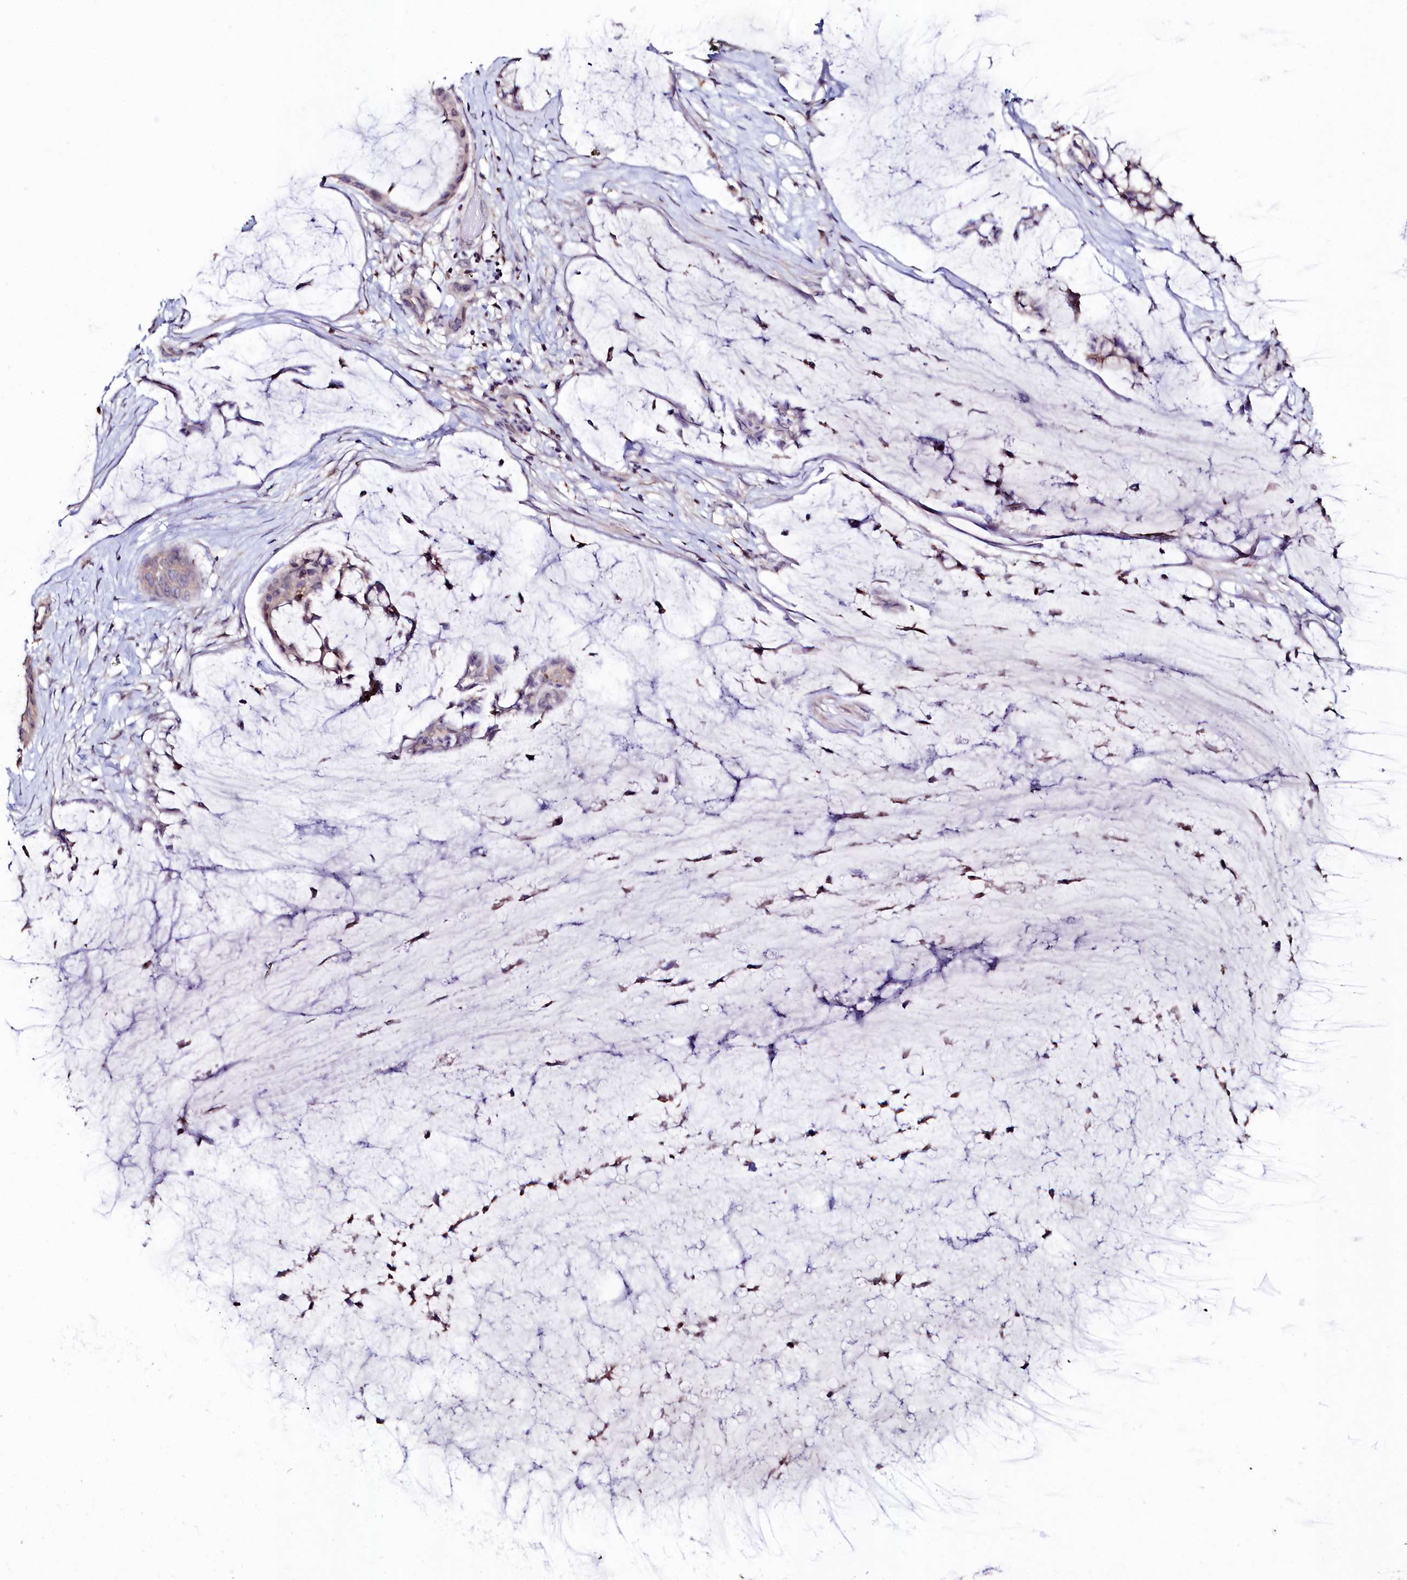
{"staining": {"intensity": "negative", "quantity": "none", "location": "none"}, "tissue": "ovarian cancer", "cell_type": "Tumor cells", "image_type": "cancer", "snomed": [{"axis": "morphology", "description": "Cystadenocarcinoma, mucinous, NOS"}, {"axis": "topography", "description": "Ovary"}], "caption": "Ovarian cancer (mucinous cystadenocarcinoma) stained for a protein using immunohistochemistry reveals no staining tumor cells.", "gene": "AMBRA1", "patient": {"sex": "female", "age": 39}}